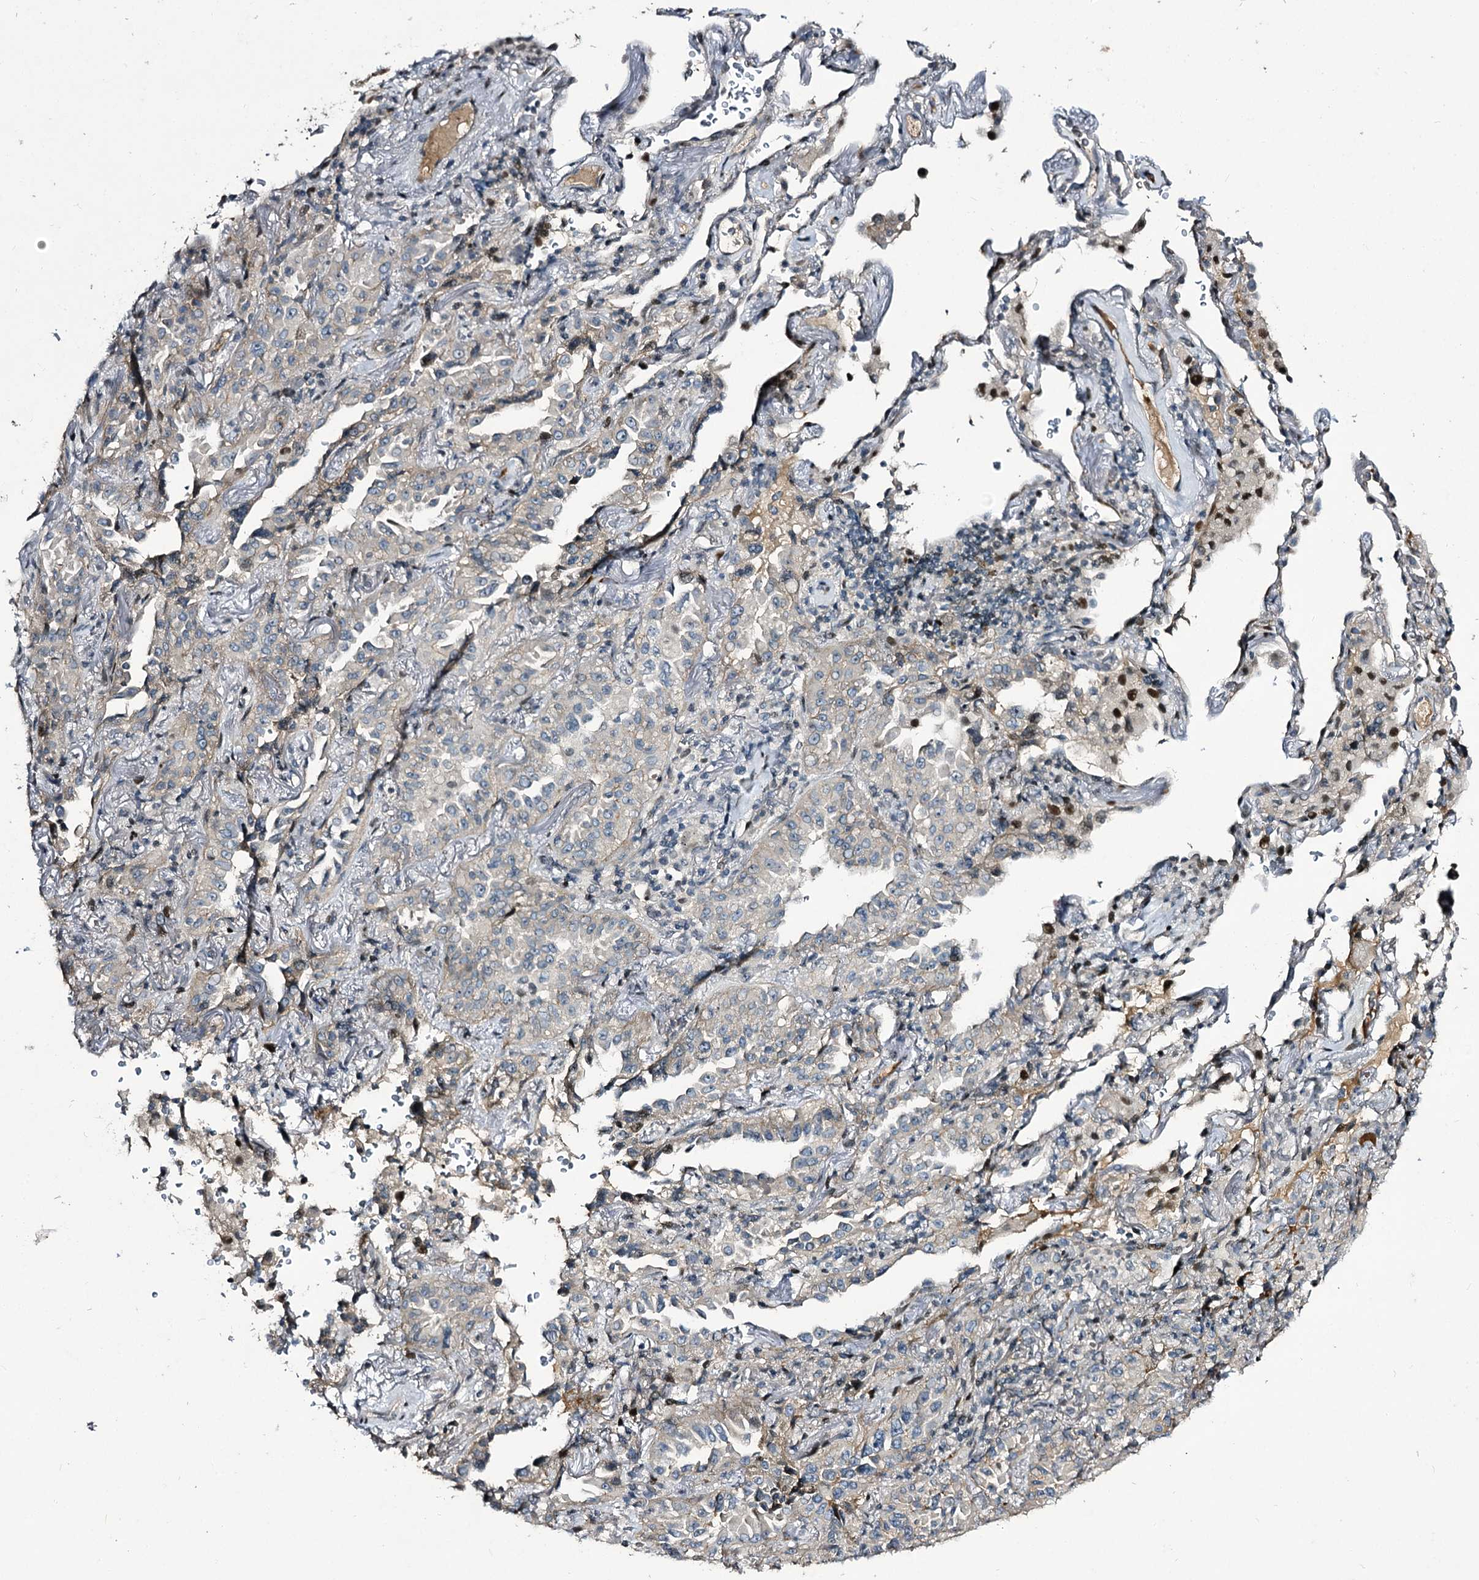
{"staining": {"intensity": "negative", "quantity": "none", "location": "none"}, "tissue": "lung cancer", "cell_type": "Tumor cells", "image_type": "cancer", "snomed": [{"axis": "morphology", "description": "Adenocarcinoma, NOS"}, {"axis": "topography", "description": "Lung"}], "caption": "Lung adenocarcinoma stained for a protein using immunohistochemistry (IHC) reveals no positivity tumor cells.", "gene": "ITFG2", "patient": {"sex": "female", "age": 69}}